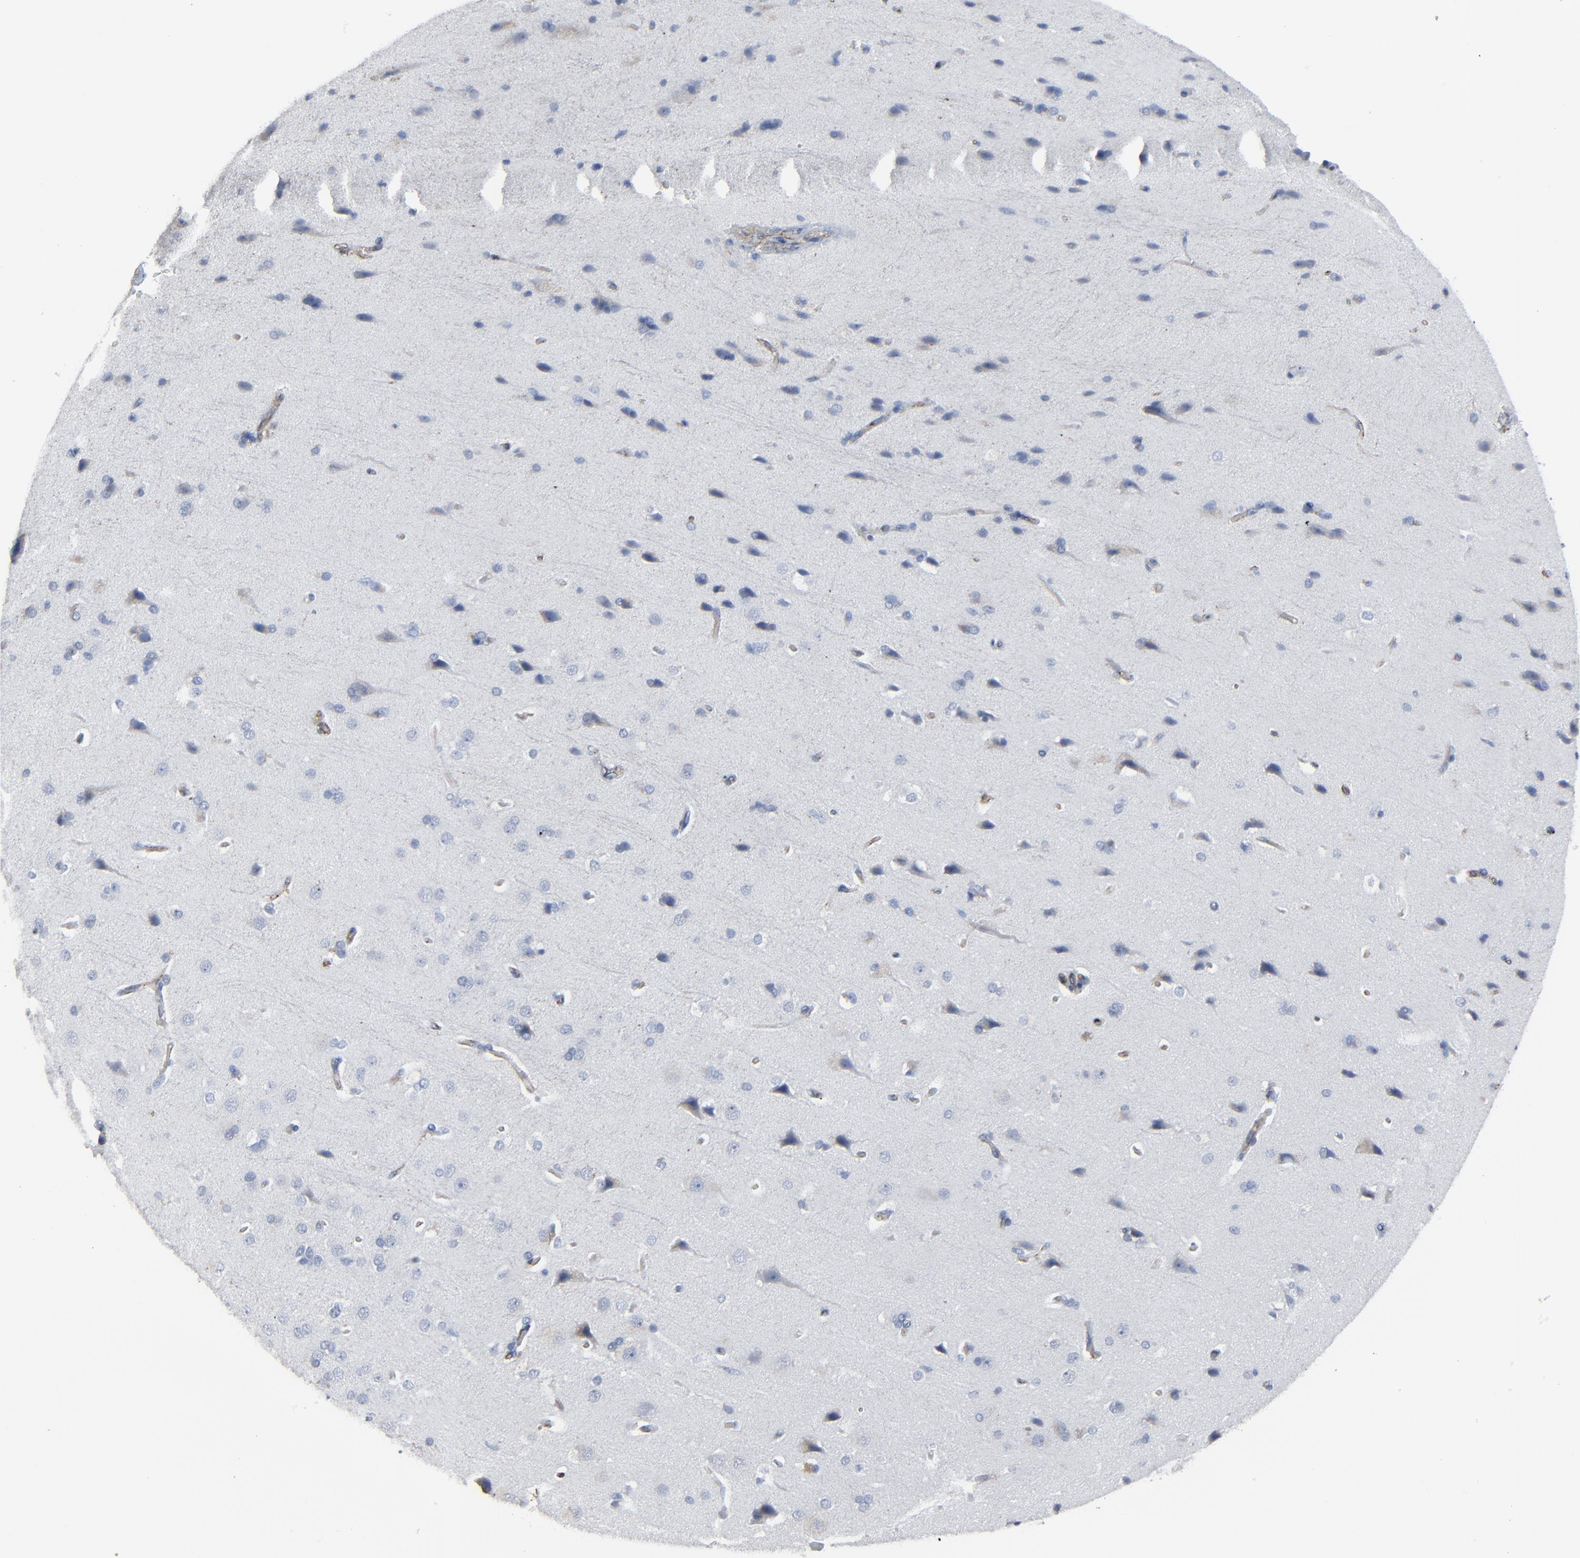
{"staining": {"intensity": "negative", "quantity": "none", "location": "none"}, "tissue": "cerebral cortex", "cell_type": "Endothelial cells", "image_type": "normal", "snomed": [{"axis": "morphology", "description": "Normal tissue, NOS"}, {"axis": "topography", "description": "Cerebral cortex"}], "caption": "Immunohistochemistry of unremarkable cerebral cortex demonstrates no expression in endothelial cells. (IHC, brightfield microscopy, high magnification).", "gene": "BIRC3", "patient": {"sex": "male", "age": 62}}